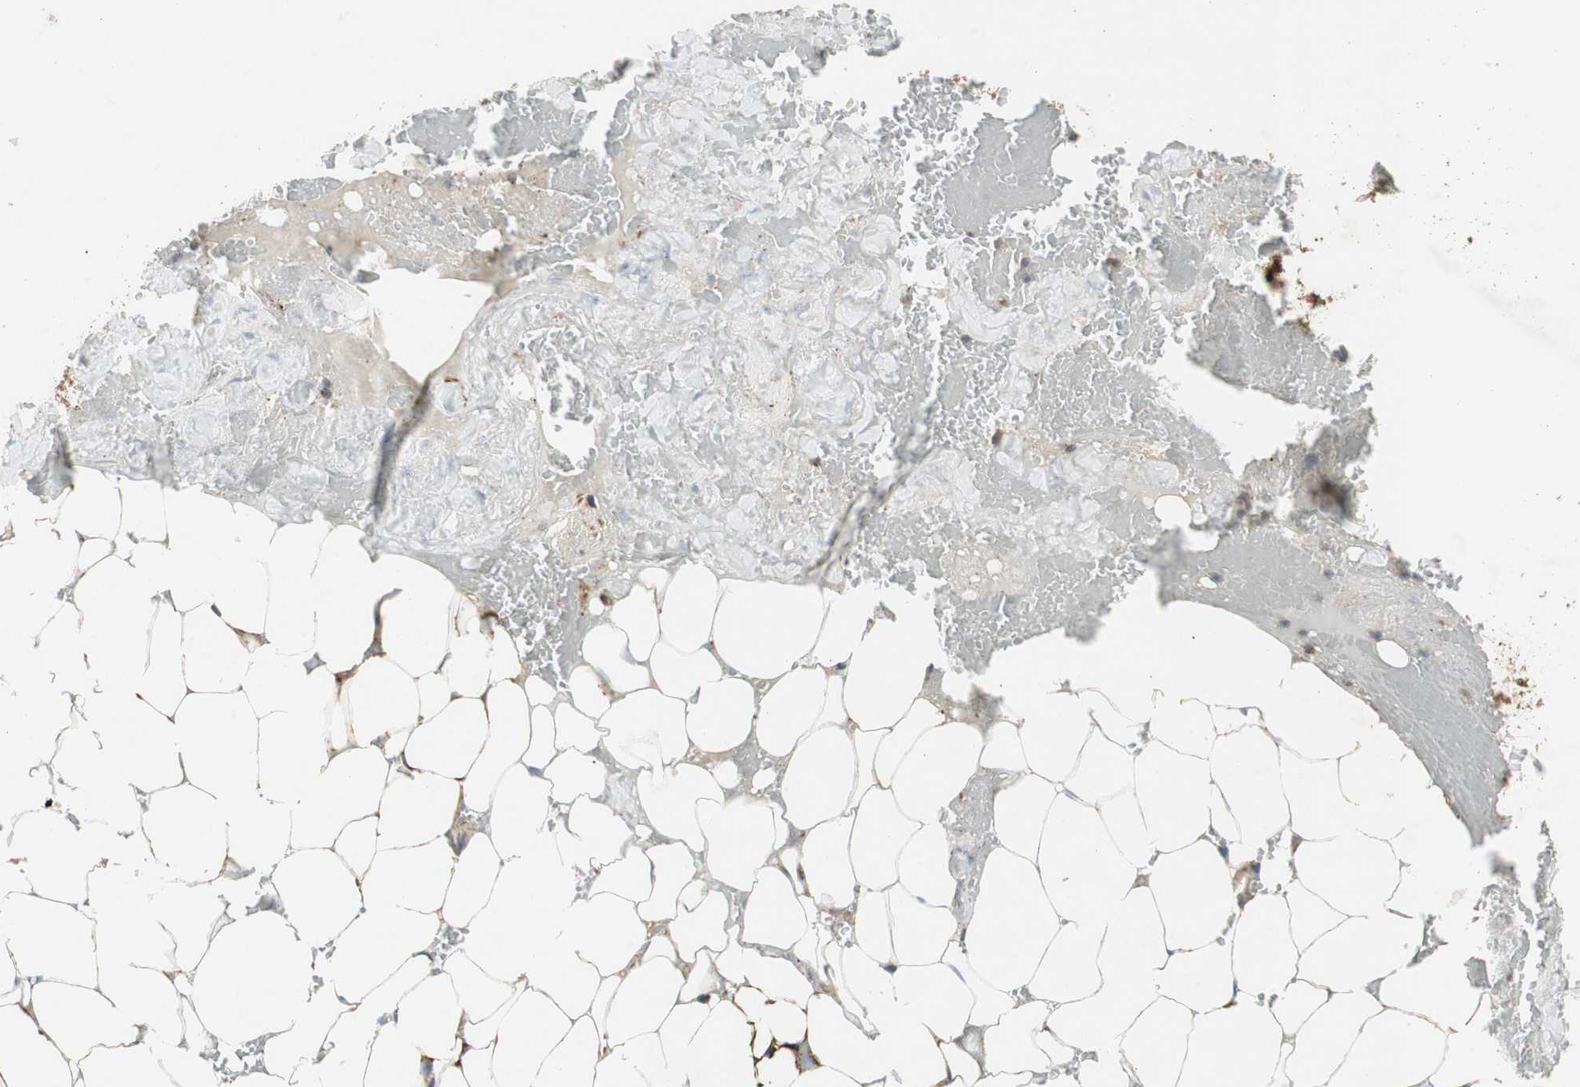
{"staining": {"intensity": "moderate", "quantity": ">75%", "location": "cytoplasmic/membranous"}, "tissue": "adipose tissue", "cell_type": "Adipocytes", "image_type": "normal", "snomed": [{"axis": "morphology", "description": "Normal tissue, NOS"}, {"axis": "topography", "description": "Peripheral nerve tissue"}], "caption": "Adipocytes show moderate cytoplasmic/membranous staining in about >75% of cells in unremarkable adipose tissue. The staining was performed using DAB to visualize the protein expression in brown, while the nuclei were stained in blue with hematoxylin (Magnification: 20x).", "gene": "AKAP1", "patient": {"sex": "male", "age": 70}}